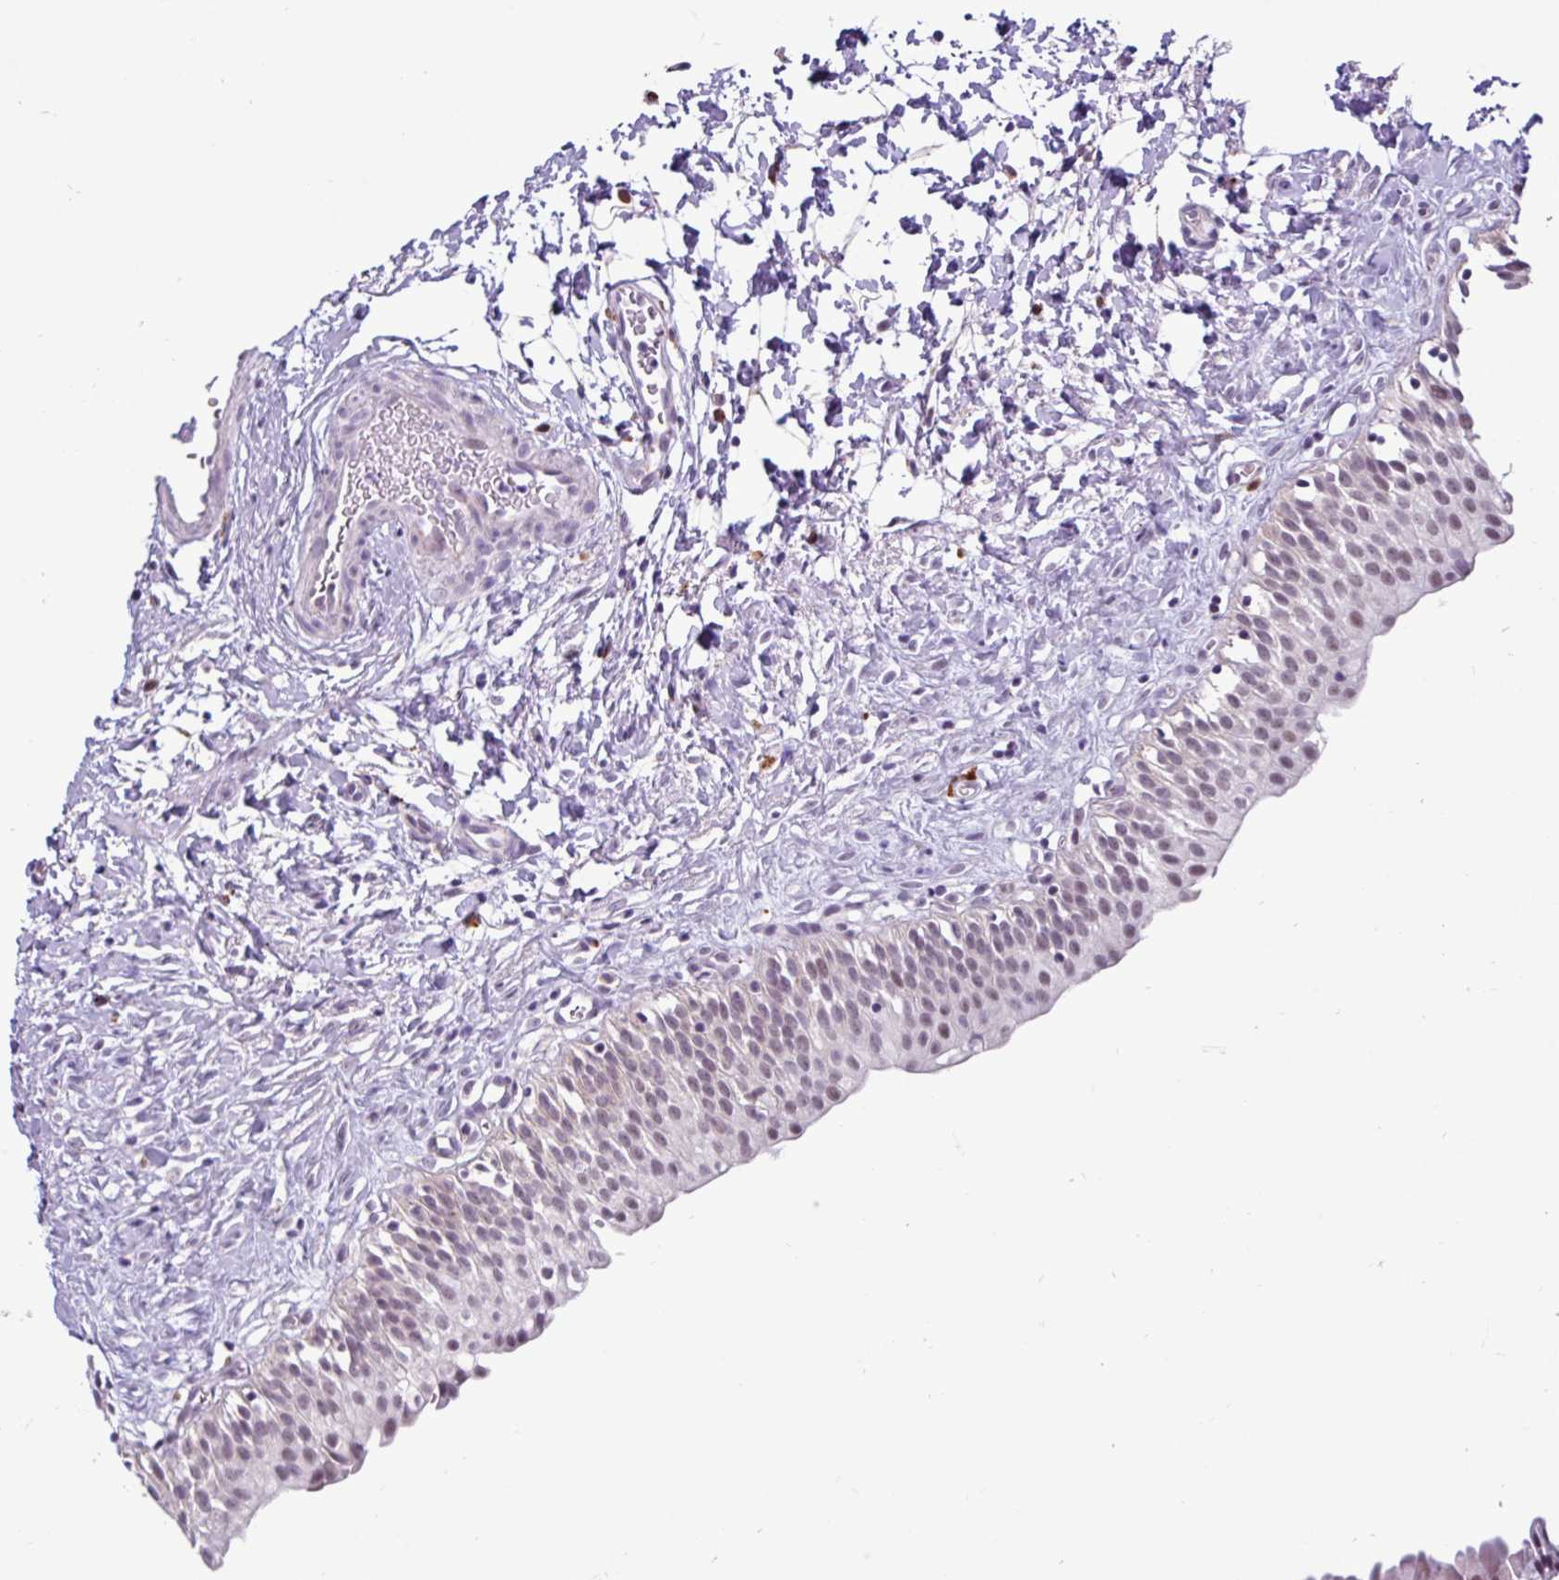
{"staining": {"intensity": "weak", "quantity": "25%-75%", "location": "nuclear"}, "tissue": "urinary bladder", "cell_type": "Urothelial cells", "image_type": "normal", "snomed": [{"axis": "morphology", "description": "Normal tissue, NOS"}, {"axis": "topography", "description": "Urinary bladder"}], "caption": "Immunohistochemistry (IHC) photomicrograph of benign urinary bladder stained for a protein (brown), which demonstrates low levels of weak nuclear expression in about 25%-75% of urothelial cells.", "gene": "AMIGO2", "patient": {"sex": "male", "age": 51}}